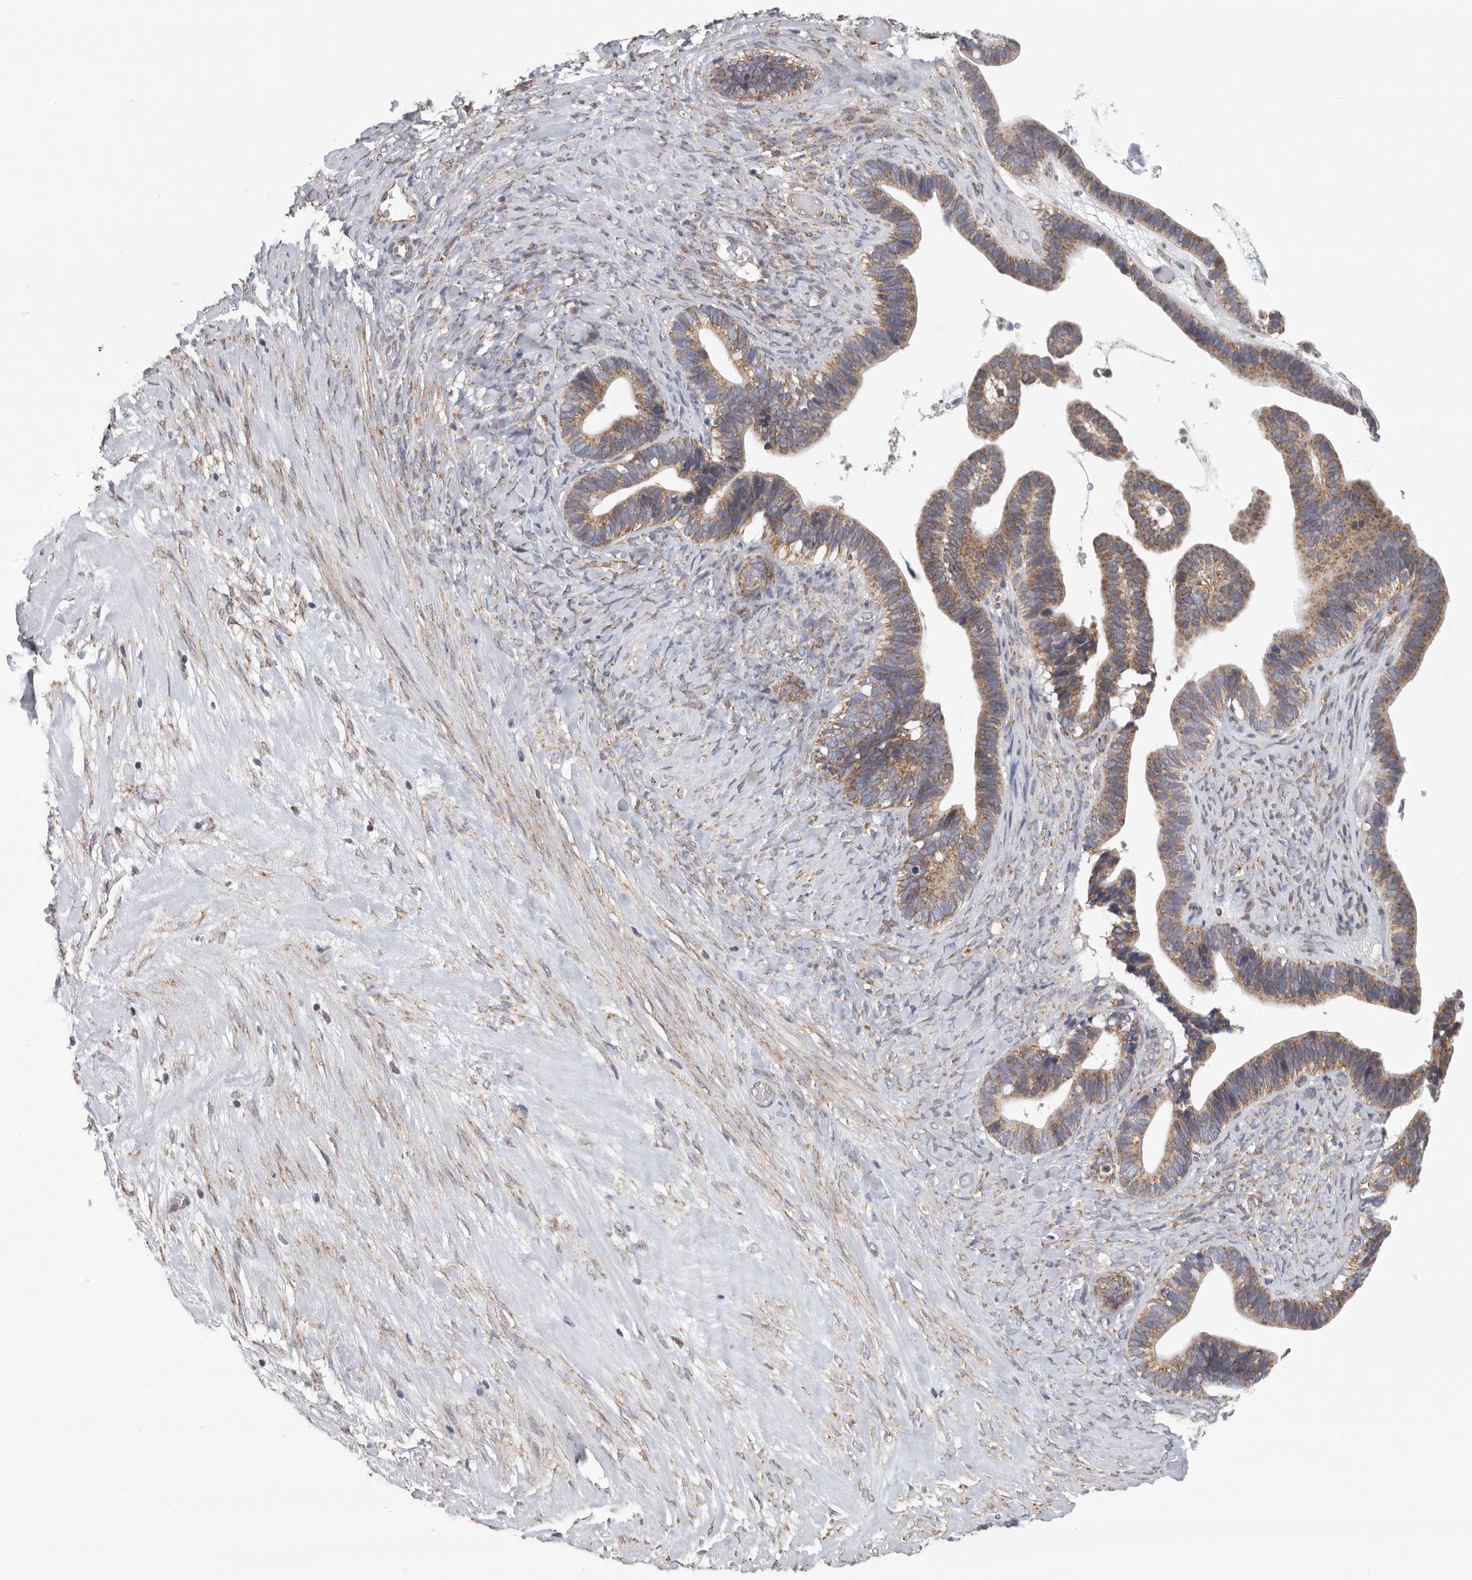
{"staining": {"intensity": "moderate", "quantity": ">75%", "location": "cytoplasmic/membranous"}, "tissue": "ovarian cancer", "cell_type": "Tumor cells", "image_type": "cancer", "snomed": [{"axis": "morphology", "description": "Cystadenocarcinoma, serous, NOS"}, {"axis": "topography", "description": "Ovary"}], "caption": "This histopathology image displays immunohistochemistry (IHC) staining of ovarian serous cystadenocarcinoma, with medium moderate cytoplasmic/membranous staining in about >75% of tumor cells.", "gene": "FKBP8", "patient": {"sex": "female", "age": 56}}